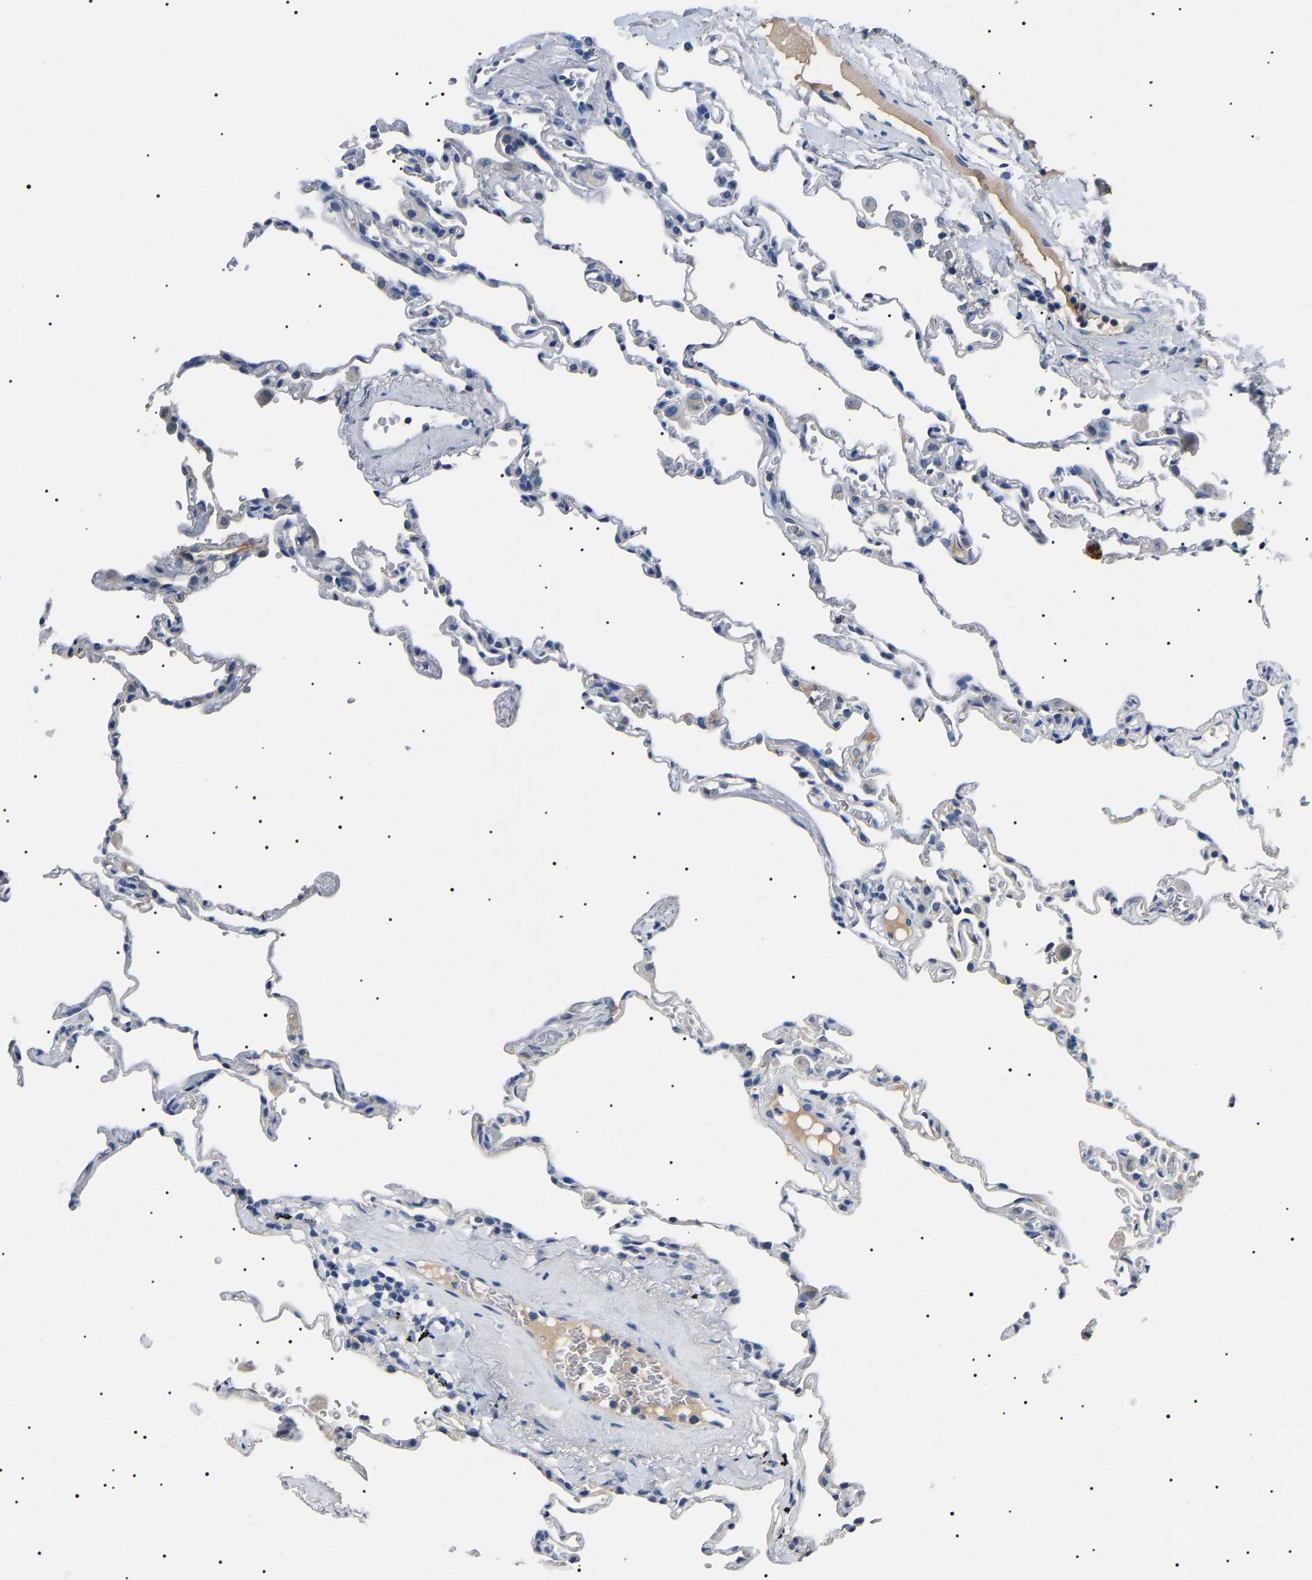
{"staining": {"intensity": "negative", "quantity": "none", "location": "none"}, "tissue": "lung", "cell_type": "Alveolar cells", "image_type": "normal", "snomed": [{"axis": "morphology", "description": "Normal tissue, NOS"}, {"axis": "topography", "description": "Lung"}], "caption": "Immunohistochemistry photomicrograph of unremarkable lung stained for a protein (brown), which reveals no staining in alveolar cells.", "gene": "KLK15", "patient": {"sex": "male", "age": 59}}